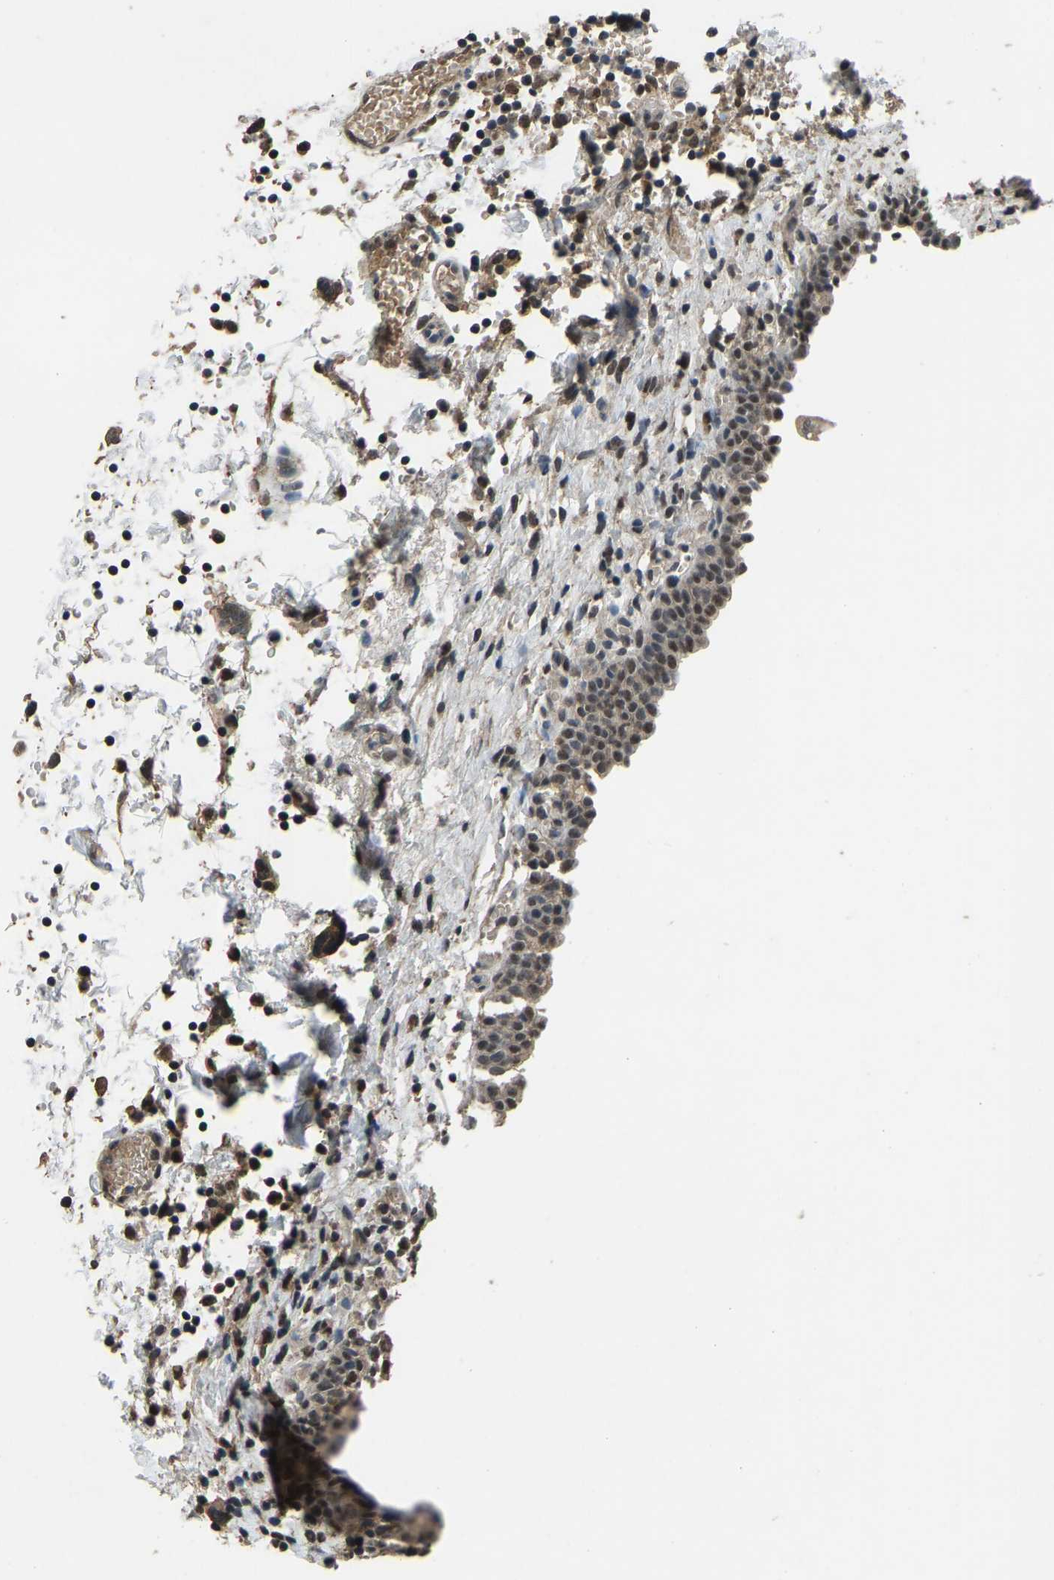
{"staining": {"intensity": "strong", "quantity": "25%-75%", "location": "nuclear"}, "tissue": "urinary bladder", "cell_type": "Urothelial cells", "image_type": "normal", "snomed": [{"axis": "morphology", "description": "Normal tissue, NOS"}, {"axis": "topography", "description": "Urinary bladder"}], "caption": "DAB (3,3'-diaminobenzidine) immunohistochemical staining of unremarkable urinary bladder displays strong nuclear protein staining in approximately 25%-75% of urothelial cells. (DAB (3,3'-diaminobenzidine) IHC, brown staining for protein, blue staining for nuclei).", "gene": "TOX4", "patient": {"sex": "male", "age": 55}}